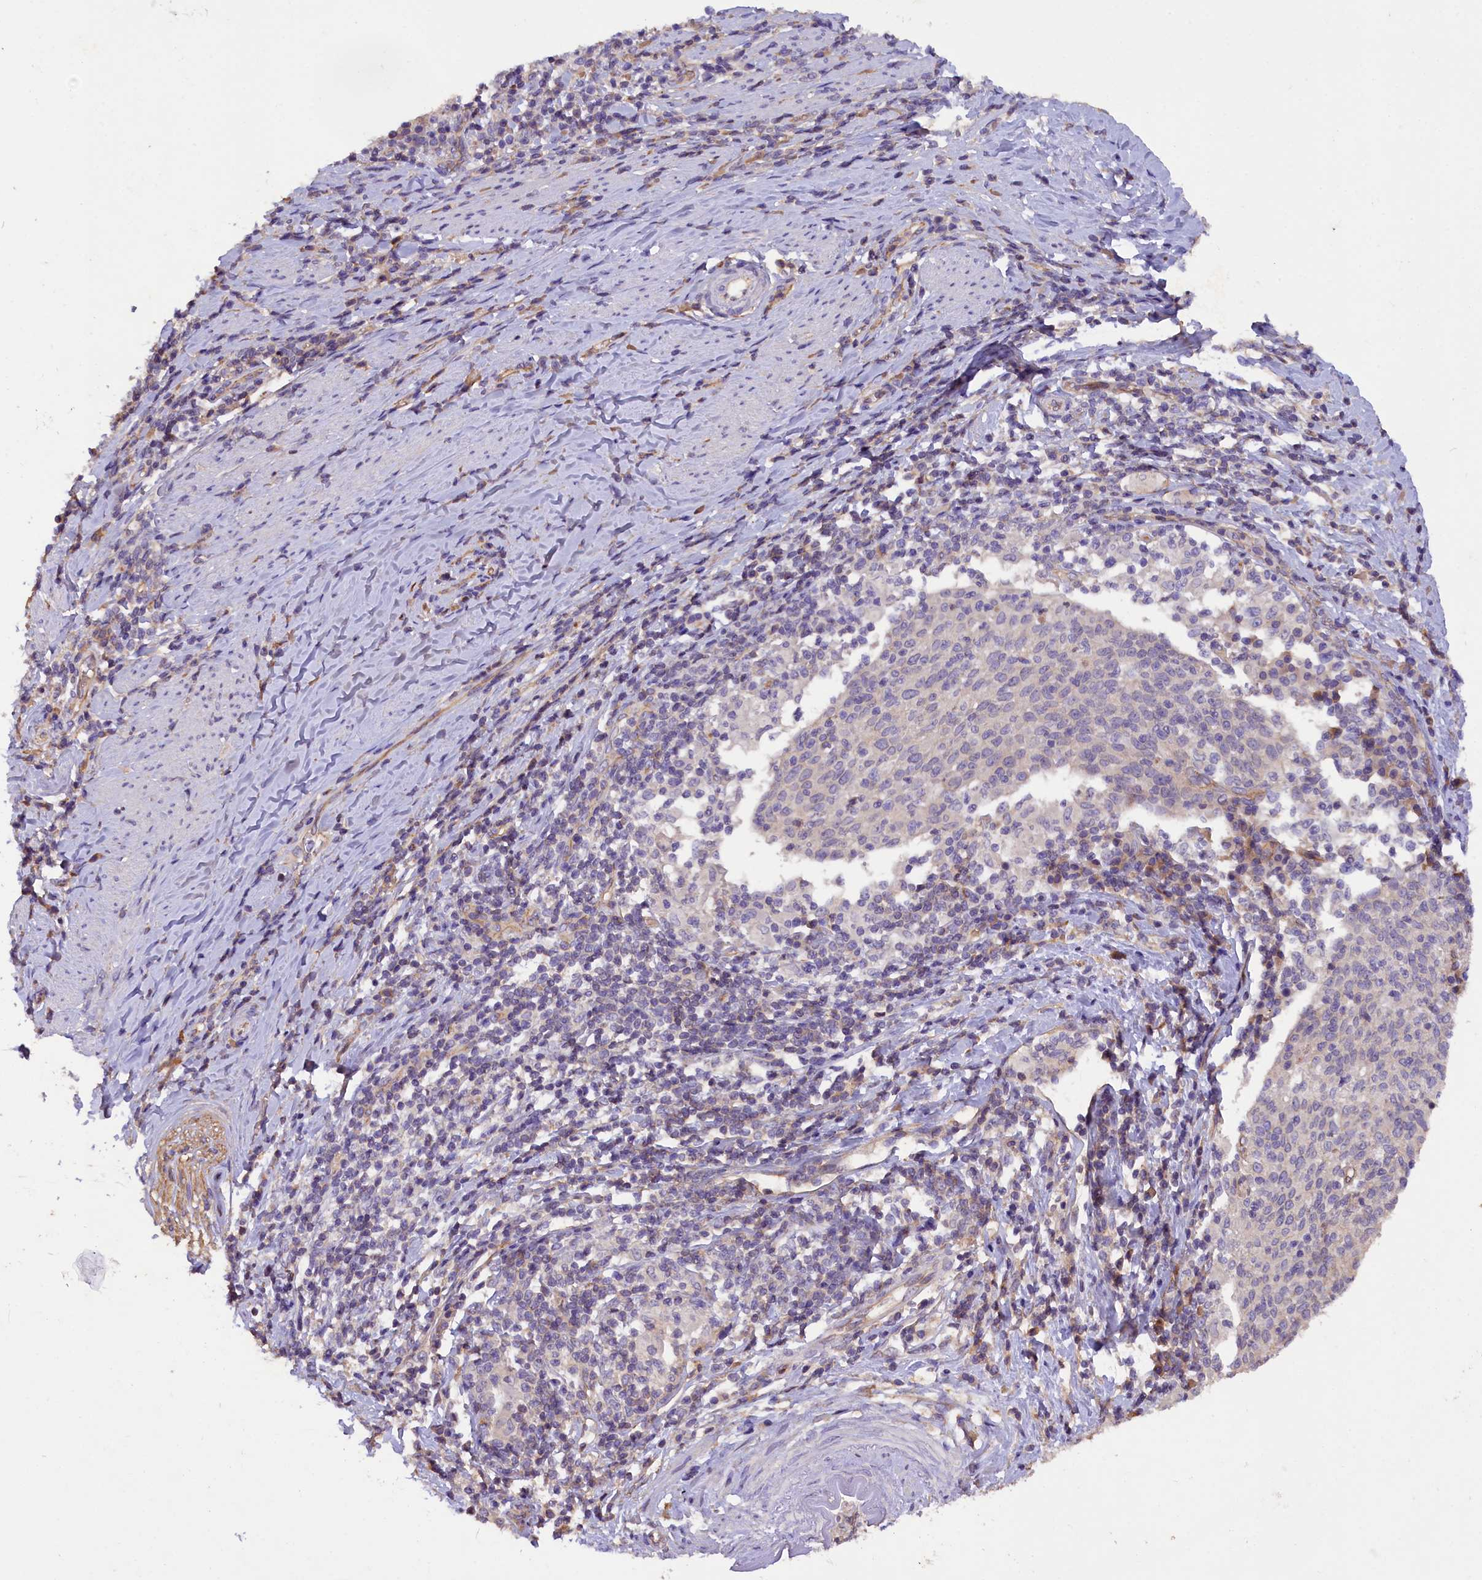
{"staining": {"intensity": "negative", "quantity": "none", "location": "none"}, "tissue": "cervical cancer", "cell_type": "Tumor cells", "image_type": "cancer", "snomed": [{"axis": "morphology", "description": "Squamous cell carcinoma, NOS"}, {"axis": "topography", "description": "Cervix"}], "caption": "Photomicrograph shows no significant protein staining in tumor cells of cervical squamous cell carcinoma. Nuclei are stained in blue.", "gene": "ERMARD", "patient": {"sex": "female", "age": 52}}